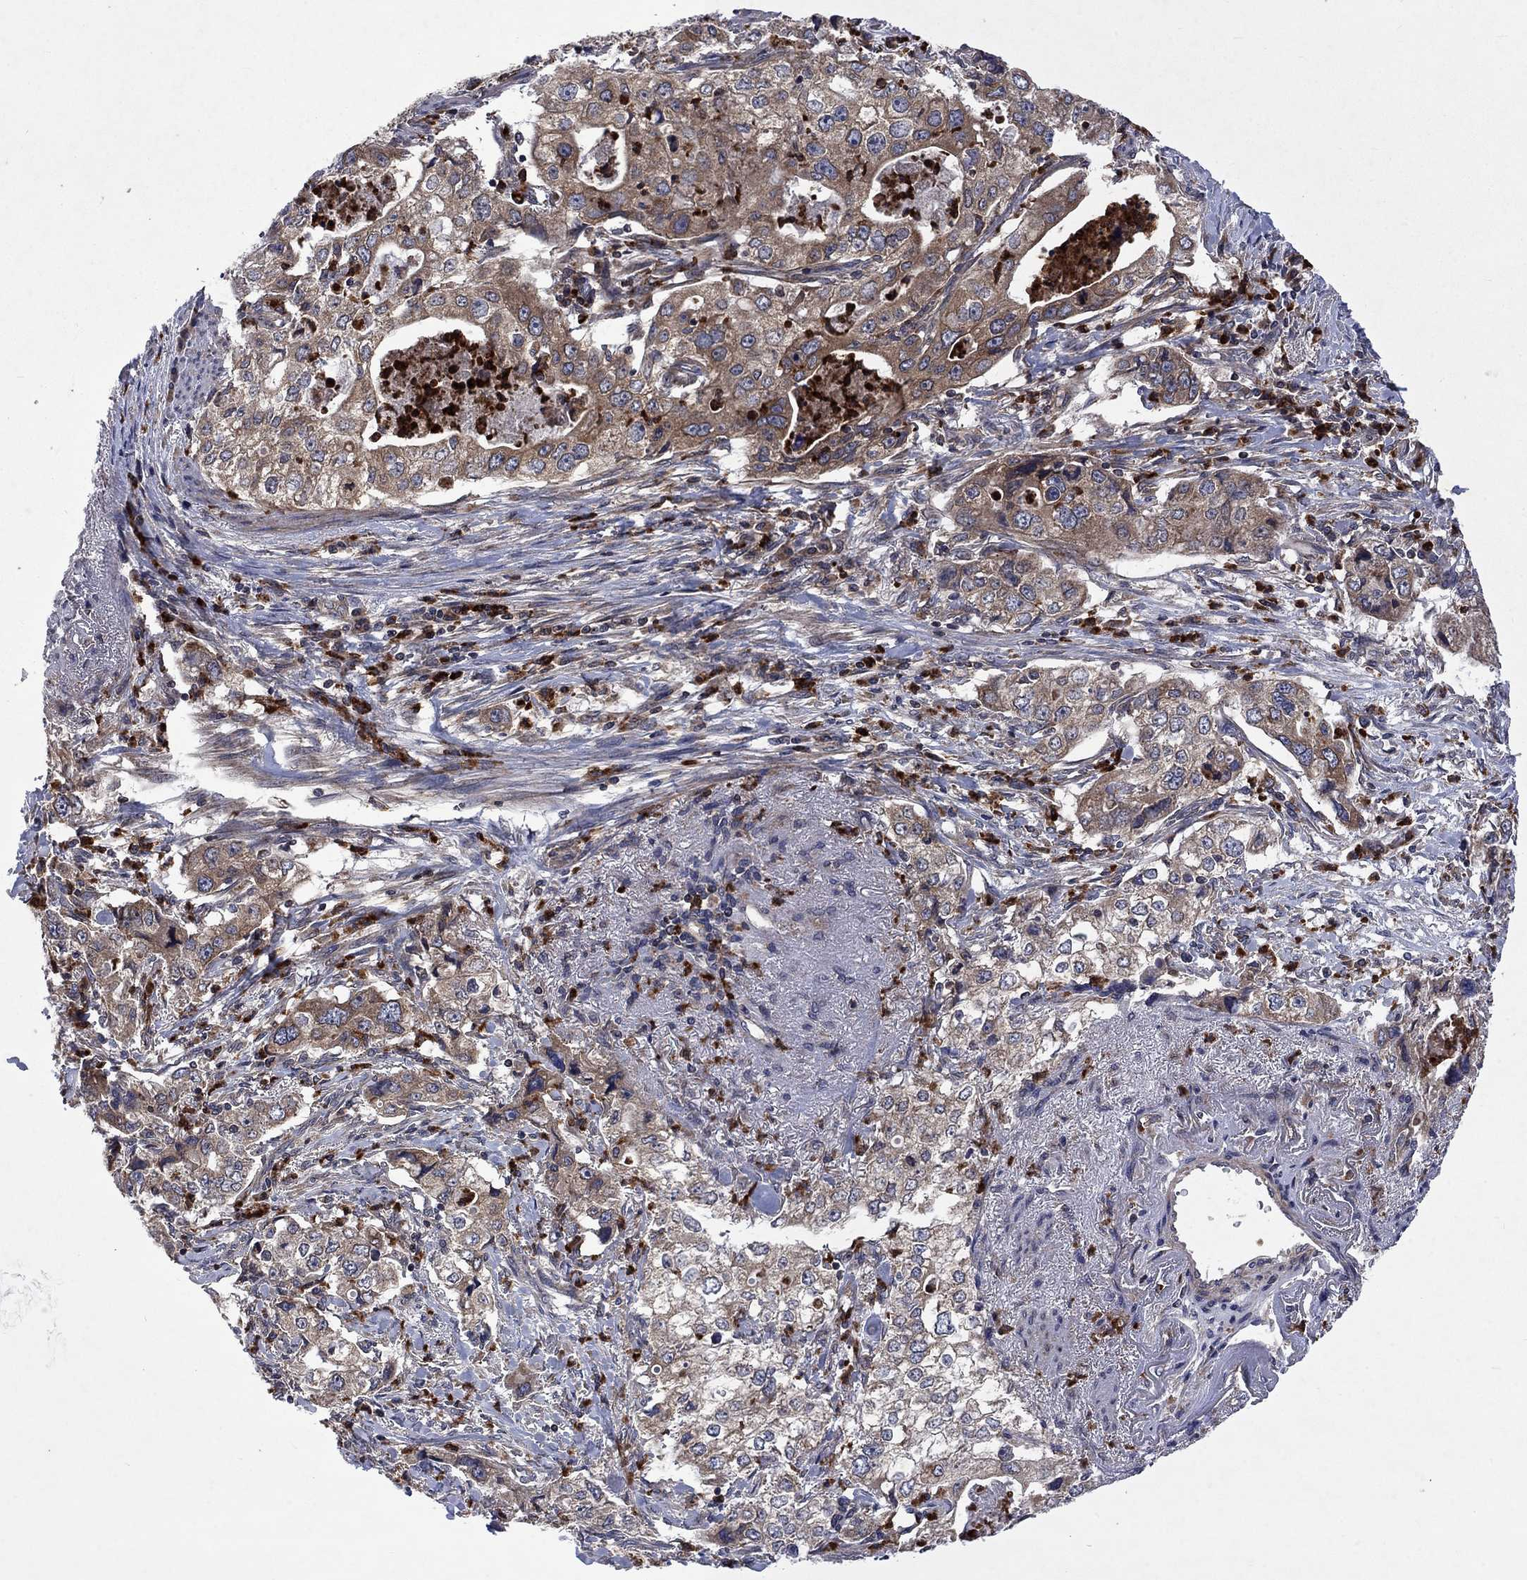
{"staining": {"intensity": "weak", "quantity": ">75%", "location": "cytoplasmic/membranous"}, "tissue": "stomach cancer", "cell_type": "Tumor cells", "image_type": "cancer", "snomed": [{"axis": "morphology", "description": "Adenocarcinoma, NOS"}, {"axis": "topography", "description": "Stomach, upper"}], "caption": "Human adenocarcinoma (stomach) stained with a brown dye reveals weak cytoplasmic/membranous positive positivity in about >75% of tumor cells.", "gene": "TMEM33", "patient": {"sex": "male", "age": 75}}